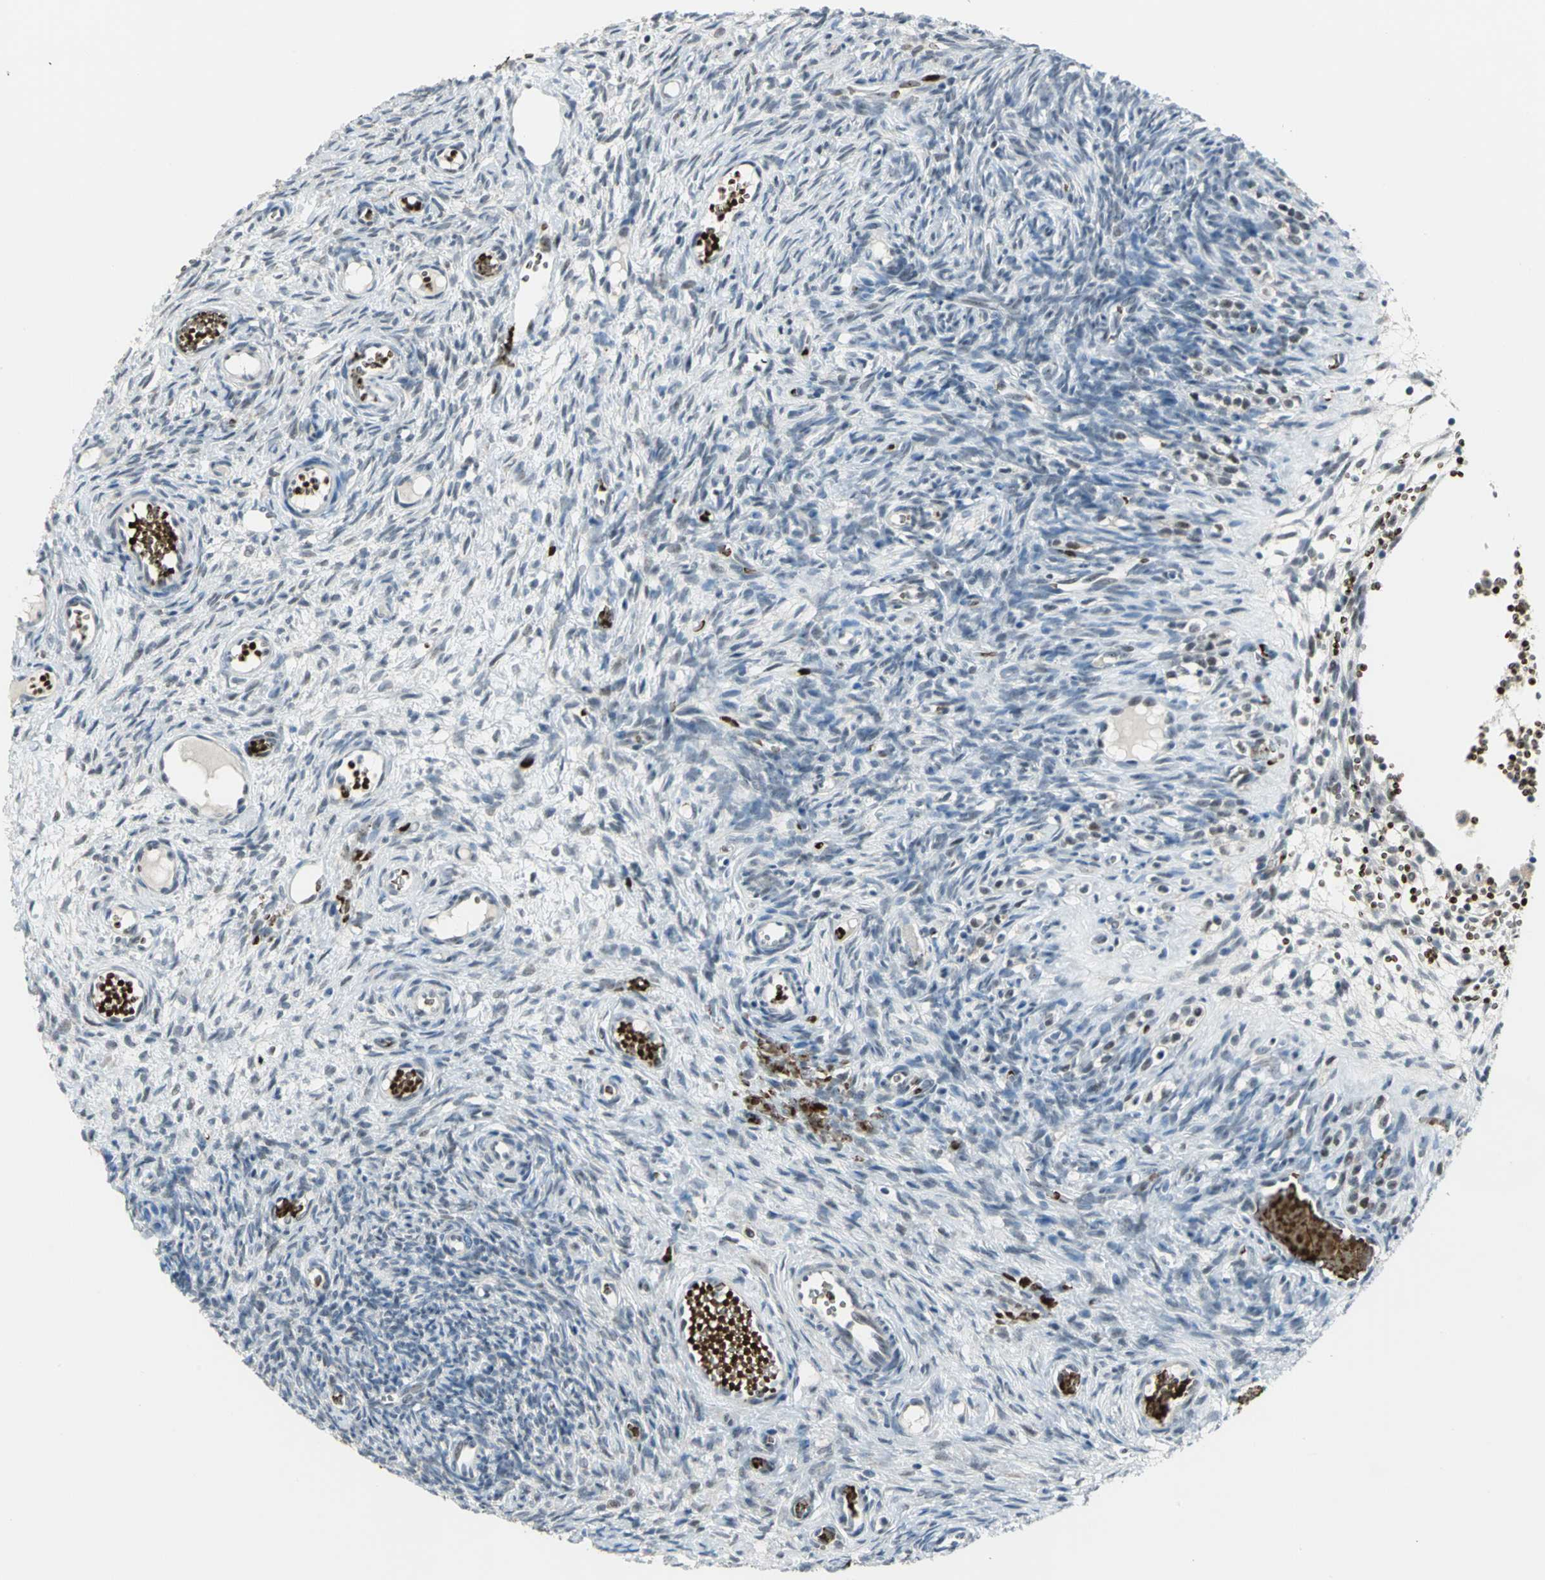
{"staining": {"intensity": "weak", "quantity": "25%-75%", "location": "nuclear"}, "tissue": "ovary", "cell_type": "Follicle cells", "image_type": "normal", "snomed": [{"axis": "morphology", "description": "Normal tissue, NOS"}, {"axis": "topography", "description": "Ovary"}], "caption": "Ovary stained with DAB IHC exhibits low levels of weak nuclear staining in approximately 25%-75% of follicle cells.", "gene": "GLI3", "patient": {"sex": "female", "age": 35}}